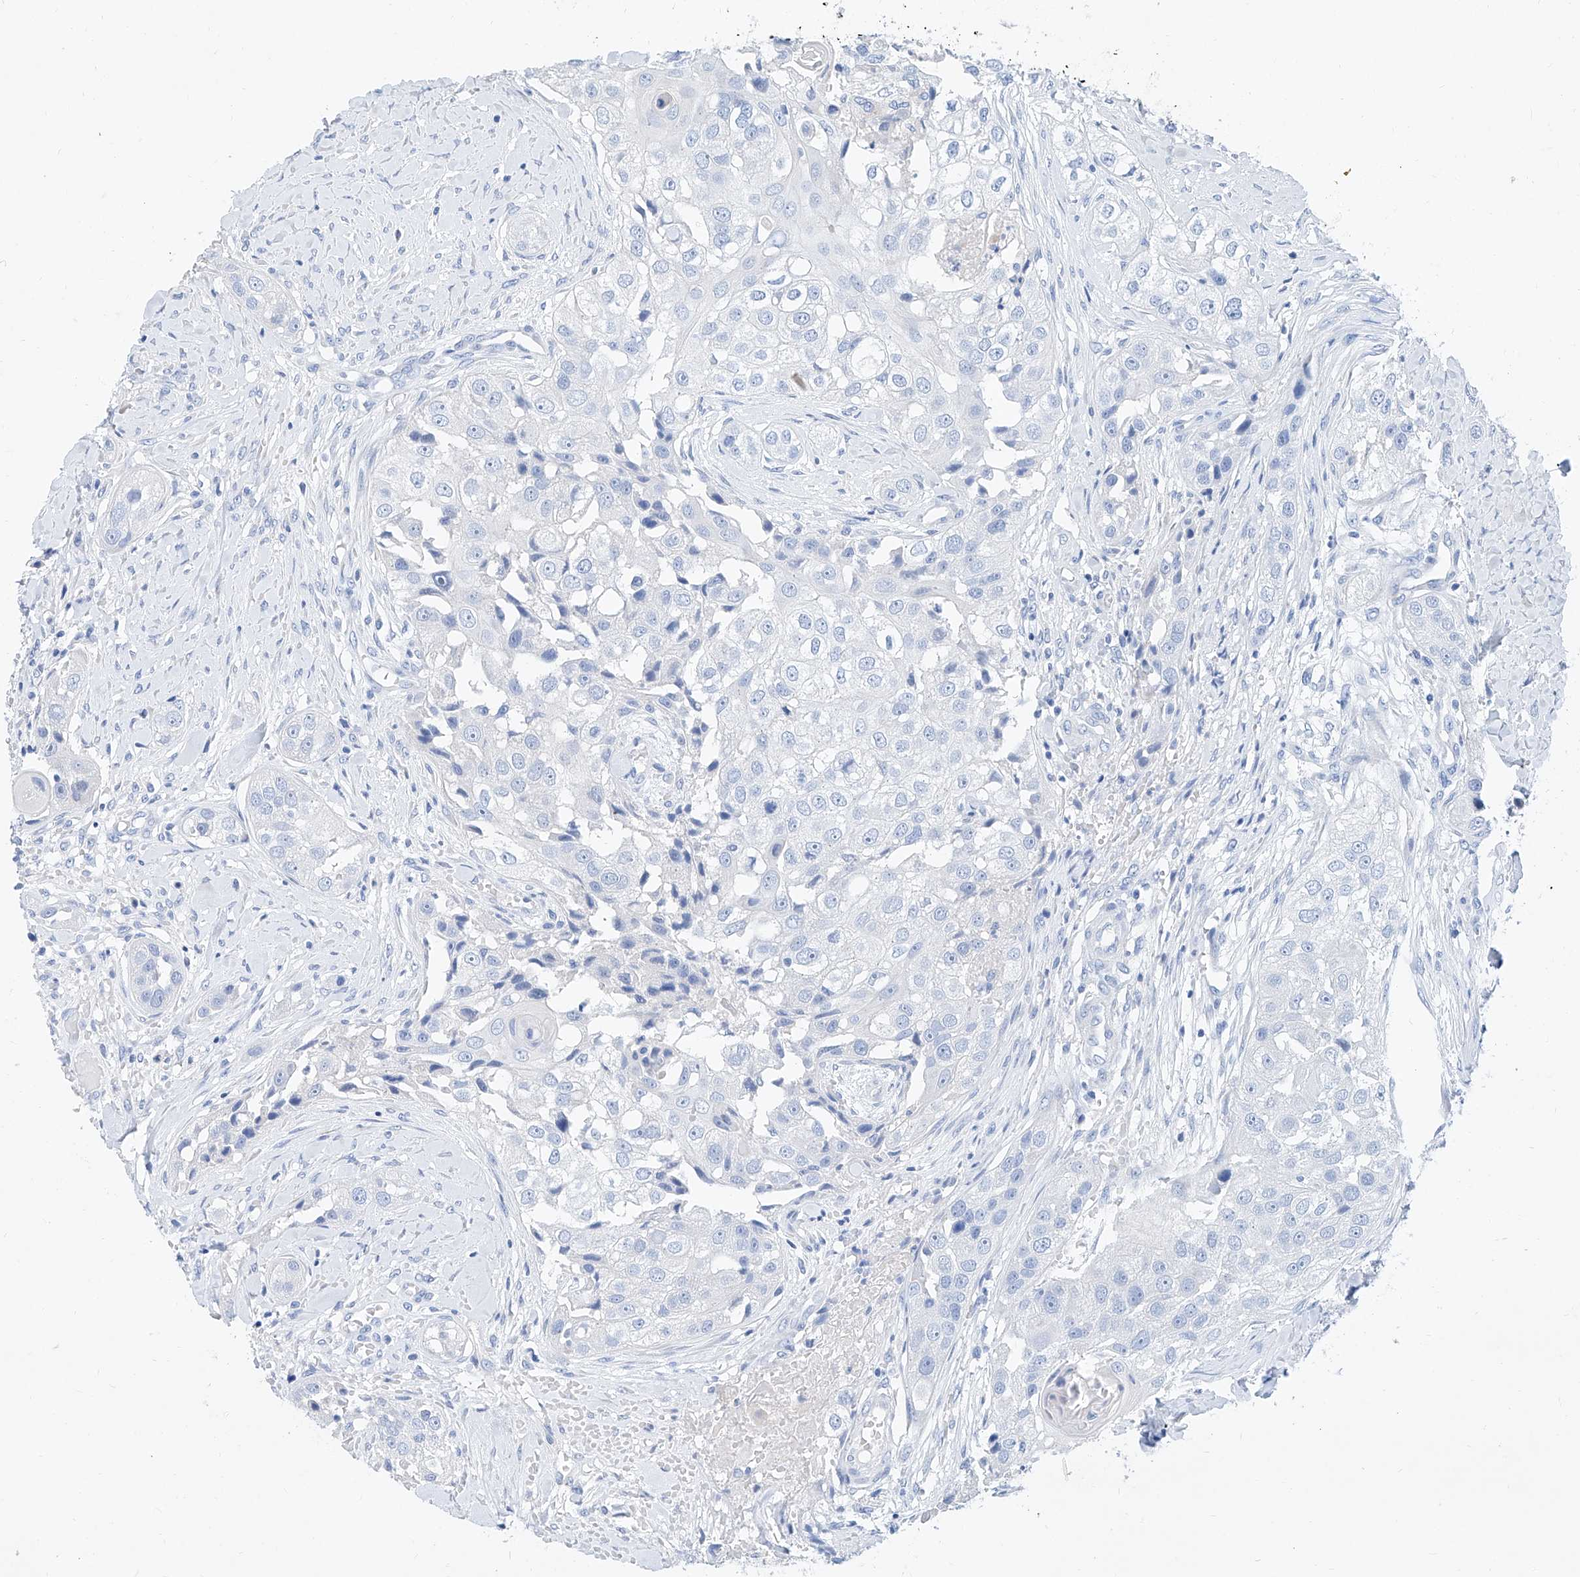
{"staining": {"intensity": "negative", "quantity": "none", "location": "none"}, "tissue": "head and neck cancer", "cell_type": "Tumor cells", "image_type": "cancer", "snomed": [{"axis": "morphology", "description": "Normal tissue, NOS"}, {"axis": "morphology", "description": "Squamous cell carcinoma, NOS"}, {"axis": "topography", "description": "Skeletal muscle"}, {"axis": "topography", "description": "Head-Neck"}], "caption": "This is an immunohistochemistry (IHC) histopathology image of head and neck cancer. There is no staining in tumor cells.", "gene": "SLC25A29", "patient": {"sex": "male", "age": 51}}